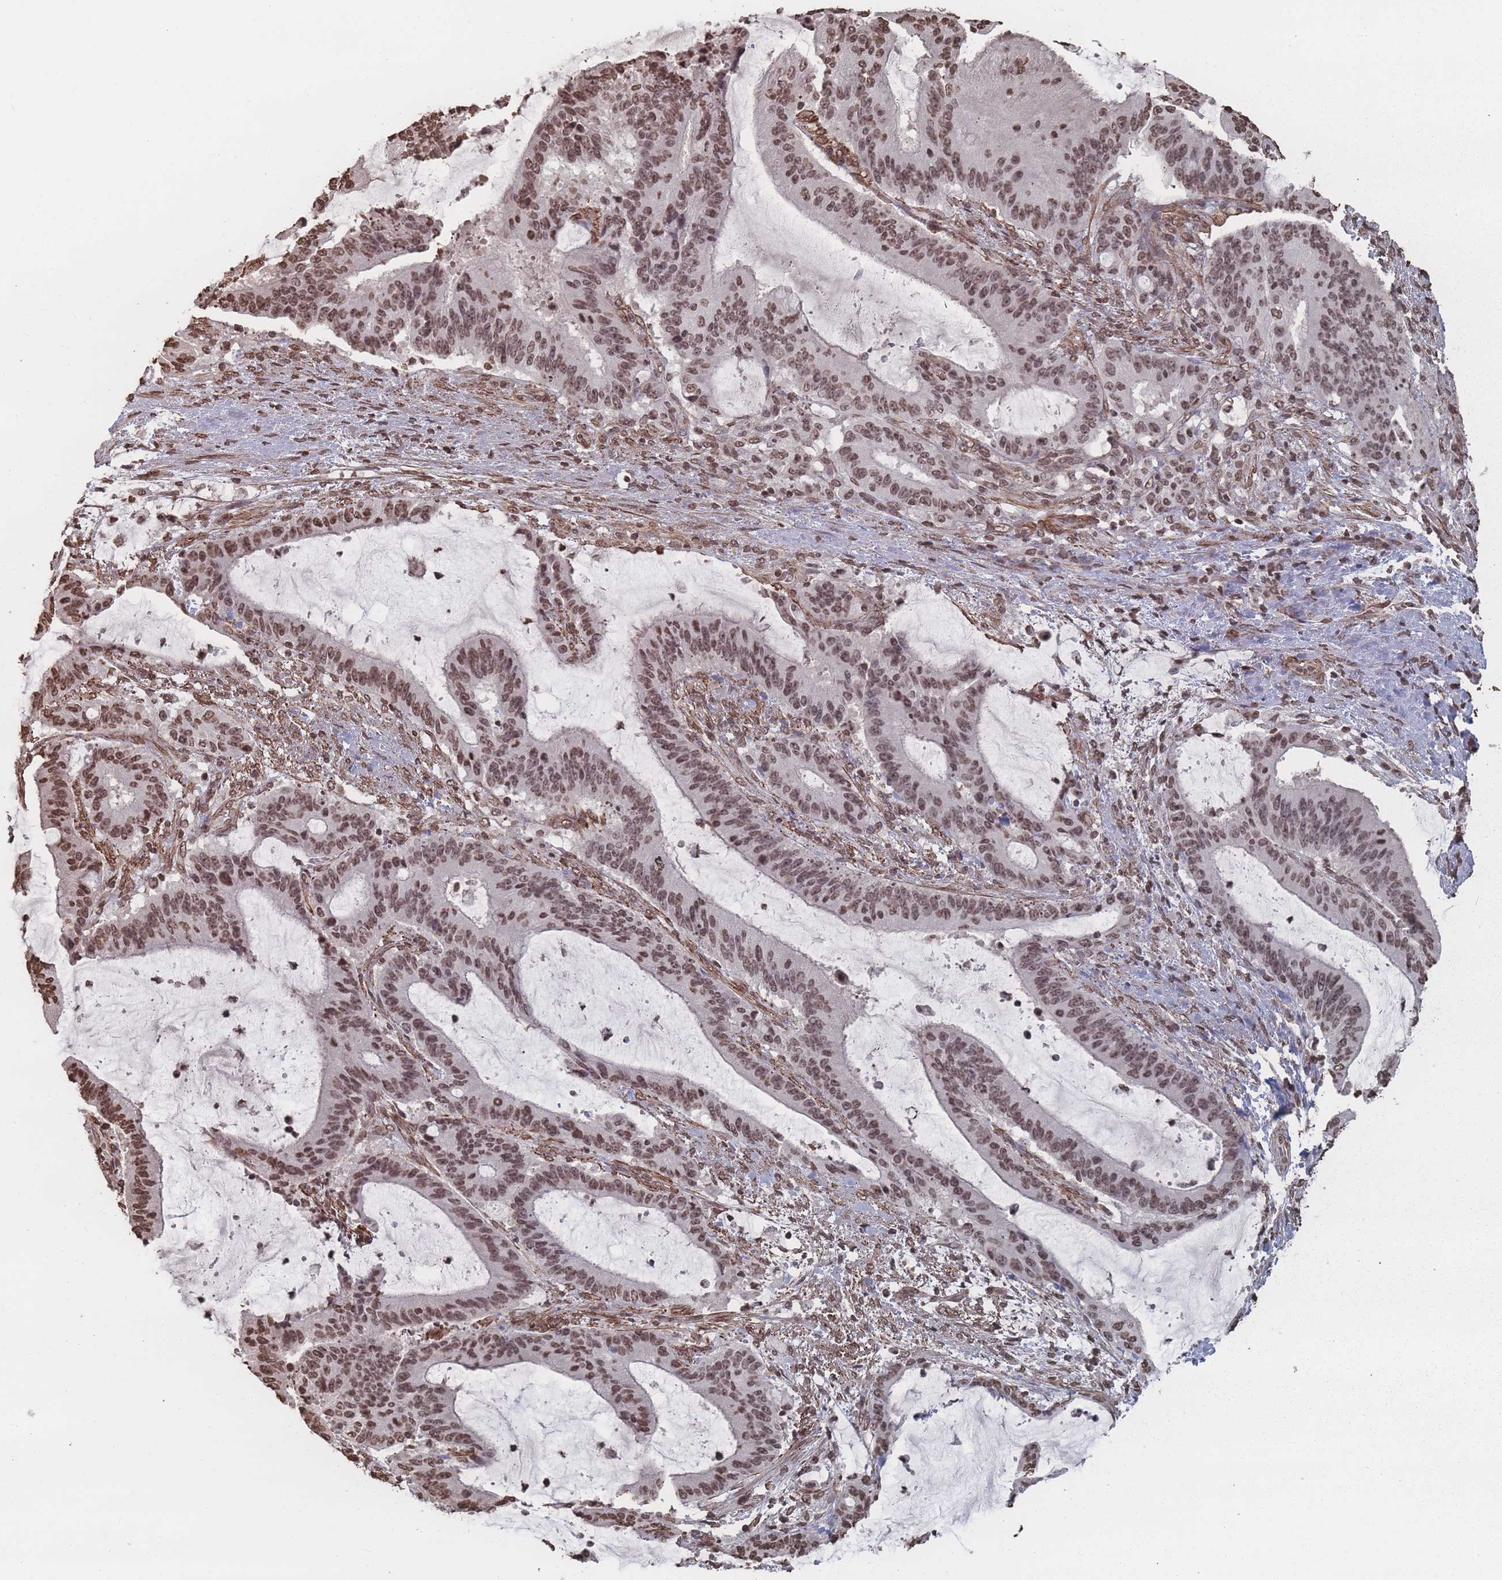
{"staining": {"intensity": "moderate", "quantity": ">75%", "location": "nuclear"}, "tissue": "liver cancer", "cell_type": "Tumor cells", "image_type": "cancer", "snomed": [{"axis": "morphology", "description": "Normal tissue, NOS"}, {"axis": "morphology", "description": "Cholangiocarcinoma"}, {"axis": "topography", "description": "Liver"}, {"axis": "topography", "description": "Peripheral nerve tissue"}], "caption": "Tumor cells reveal medium levels of moderate nuclear positivity in approximately >75% of cells in liver cancer.", "gene": "PLEKHG5", "patient": {"sex": "female", "age": 73}}